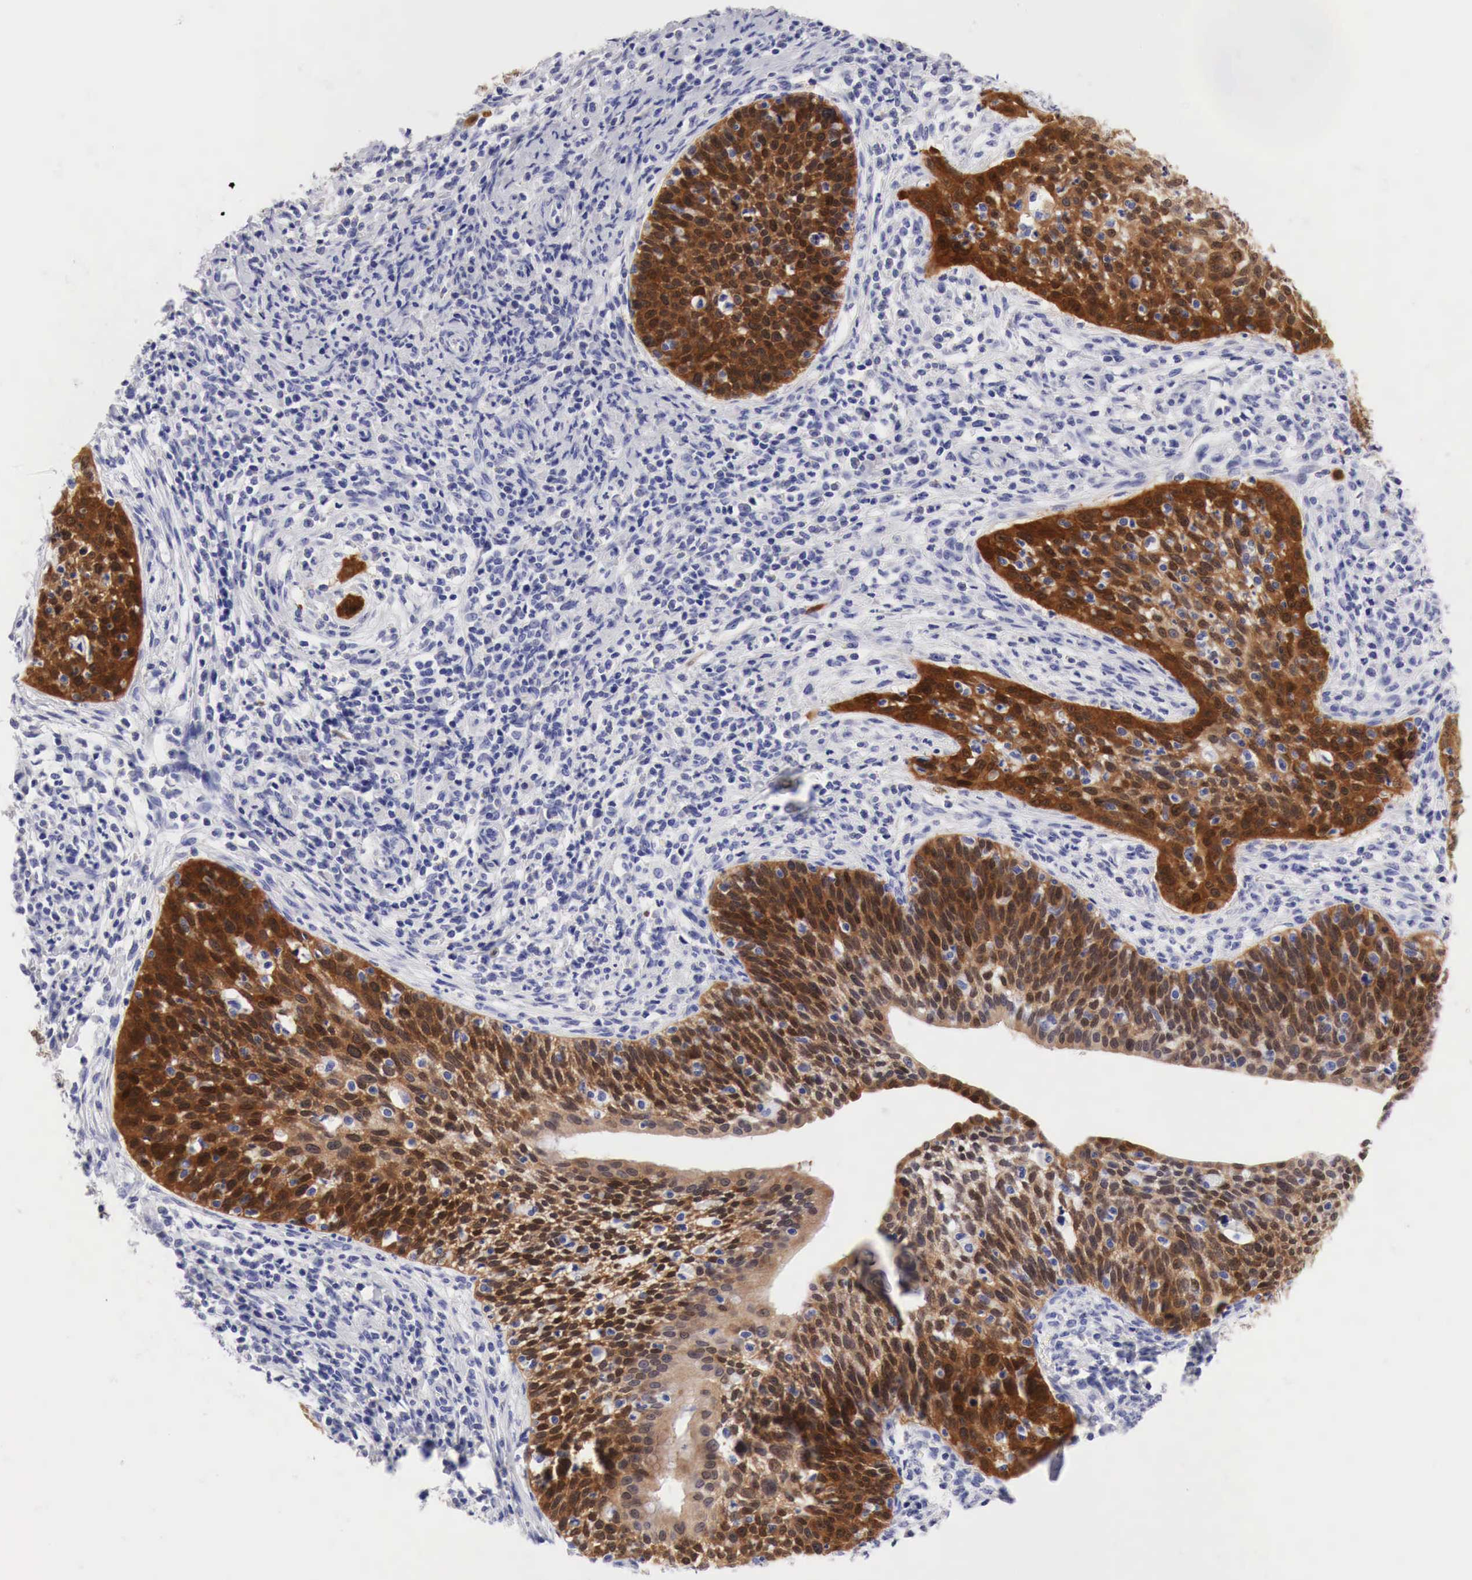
{"staining": {"intensity": "strong", "quantity": ">75%", "location": "cytoplasmic/membranous"}, "tissue": "cervical cancer", "cell_type": "Tumor cells", "image_type": "cancer", "snomed": [{"axis": "morphology", "description": "Squamous cell carcinoma, NOS"}, {"axis": "topography", "description": "Cervix"}], "caption": "Squamous cell carcinoma (cervical) stained with a brown dye exhibits strong cytoplasmic/membranous positive expression in about >75% of tumor cells.", "gene": "CDKN2A", "patient": {"sex": "female", "age": 41}}